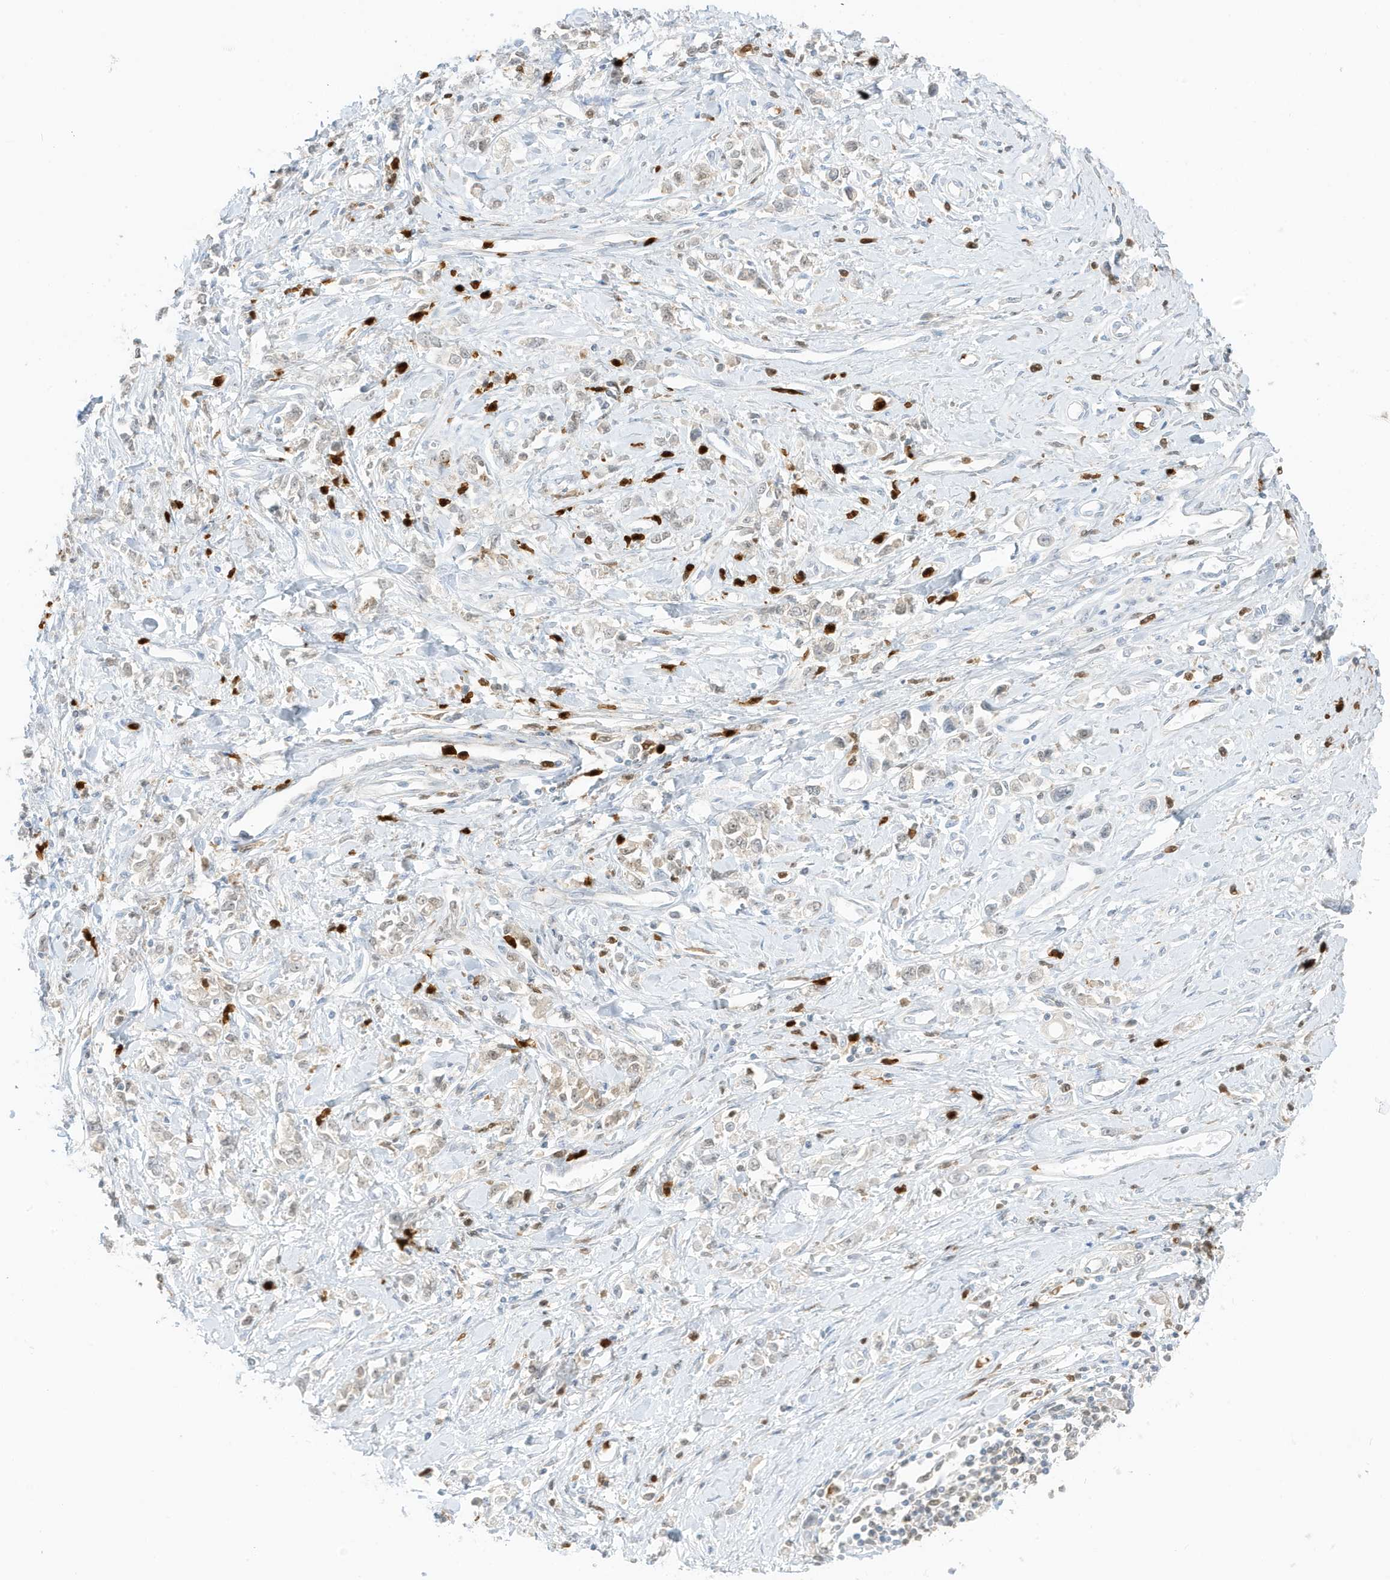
{"staining": {"intensity": "negative", "quantity": "none", "location": "none"}, "tissue": "stomach cancer", "cell_type": "Tumor cells", "image_type": "cancer", "snomed": [{"axis": "morphology", "description": "Adenocarcinoma, NOS"}, {"axis": "topography", "description": "Stomach"}], "caption": "The micrograph exhibits no staining of tumor cells in adenocarcinoma (stomach).", "gene": "GCA", "patient": {"sex": "female", "age": 76}}